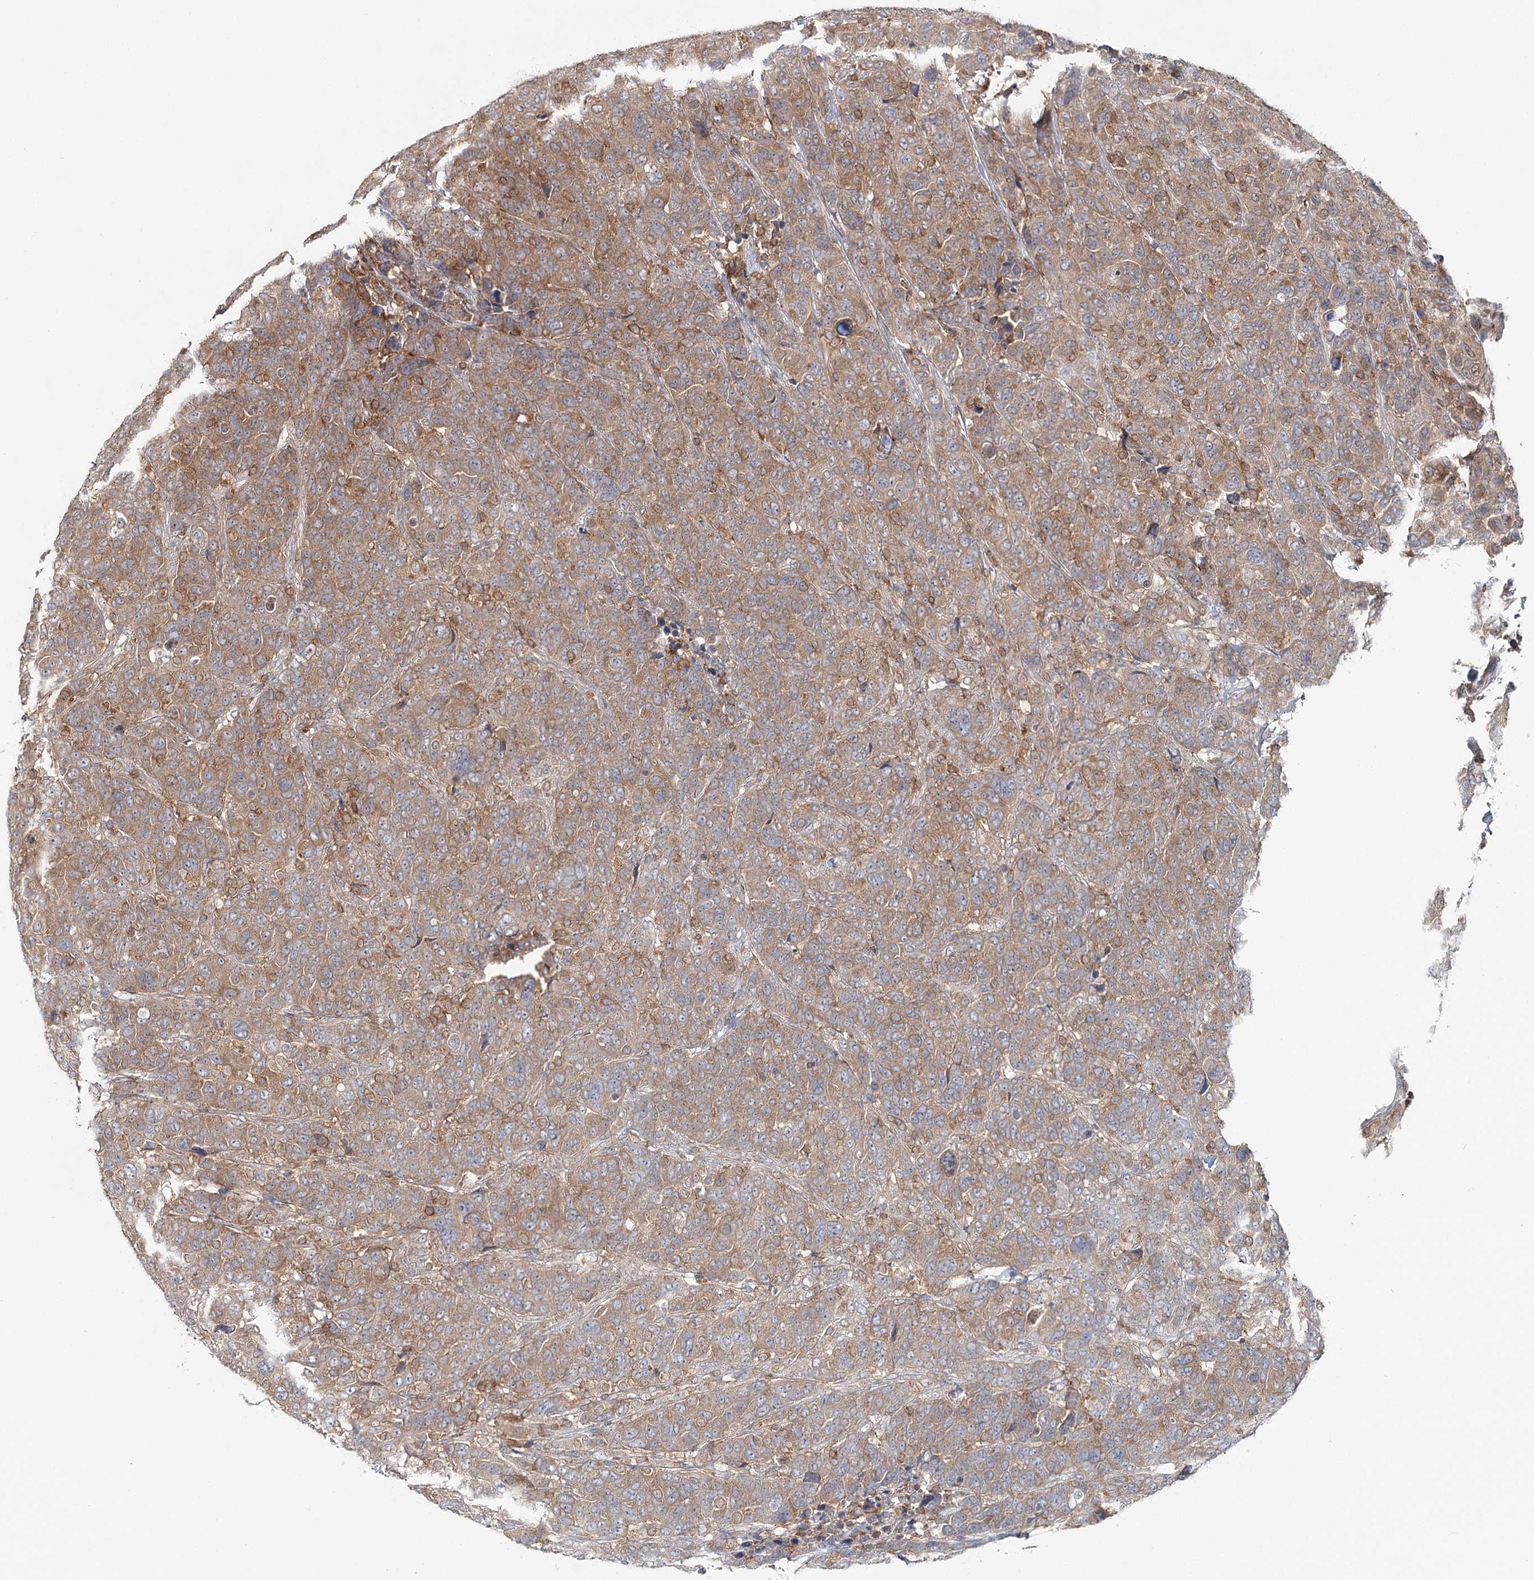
{"staining": {"intensity": "moderate", "quantity": ">75%", "location": "cytoplasmic/membranous"}, "tissue": "breast cancer", "cell_type": "Tumor cells", "image_type": "cancer", "snomed": [{"axis": "morphology", "description": "Duct carcinoma"}, {"axis": "topography", "description": "Breast"}], "caption": "Intraductal carcinoma (breast) stained for a protein (brown) reveals moderate cytoplasmic/membranous positive staining in approximately >75% of tumor cells.", "gene": "FAM120B", "patient": {"sex": "female", "age": 37}}